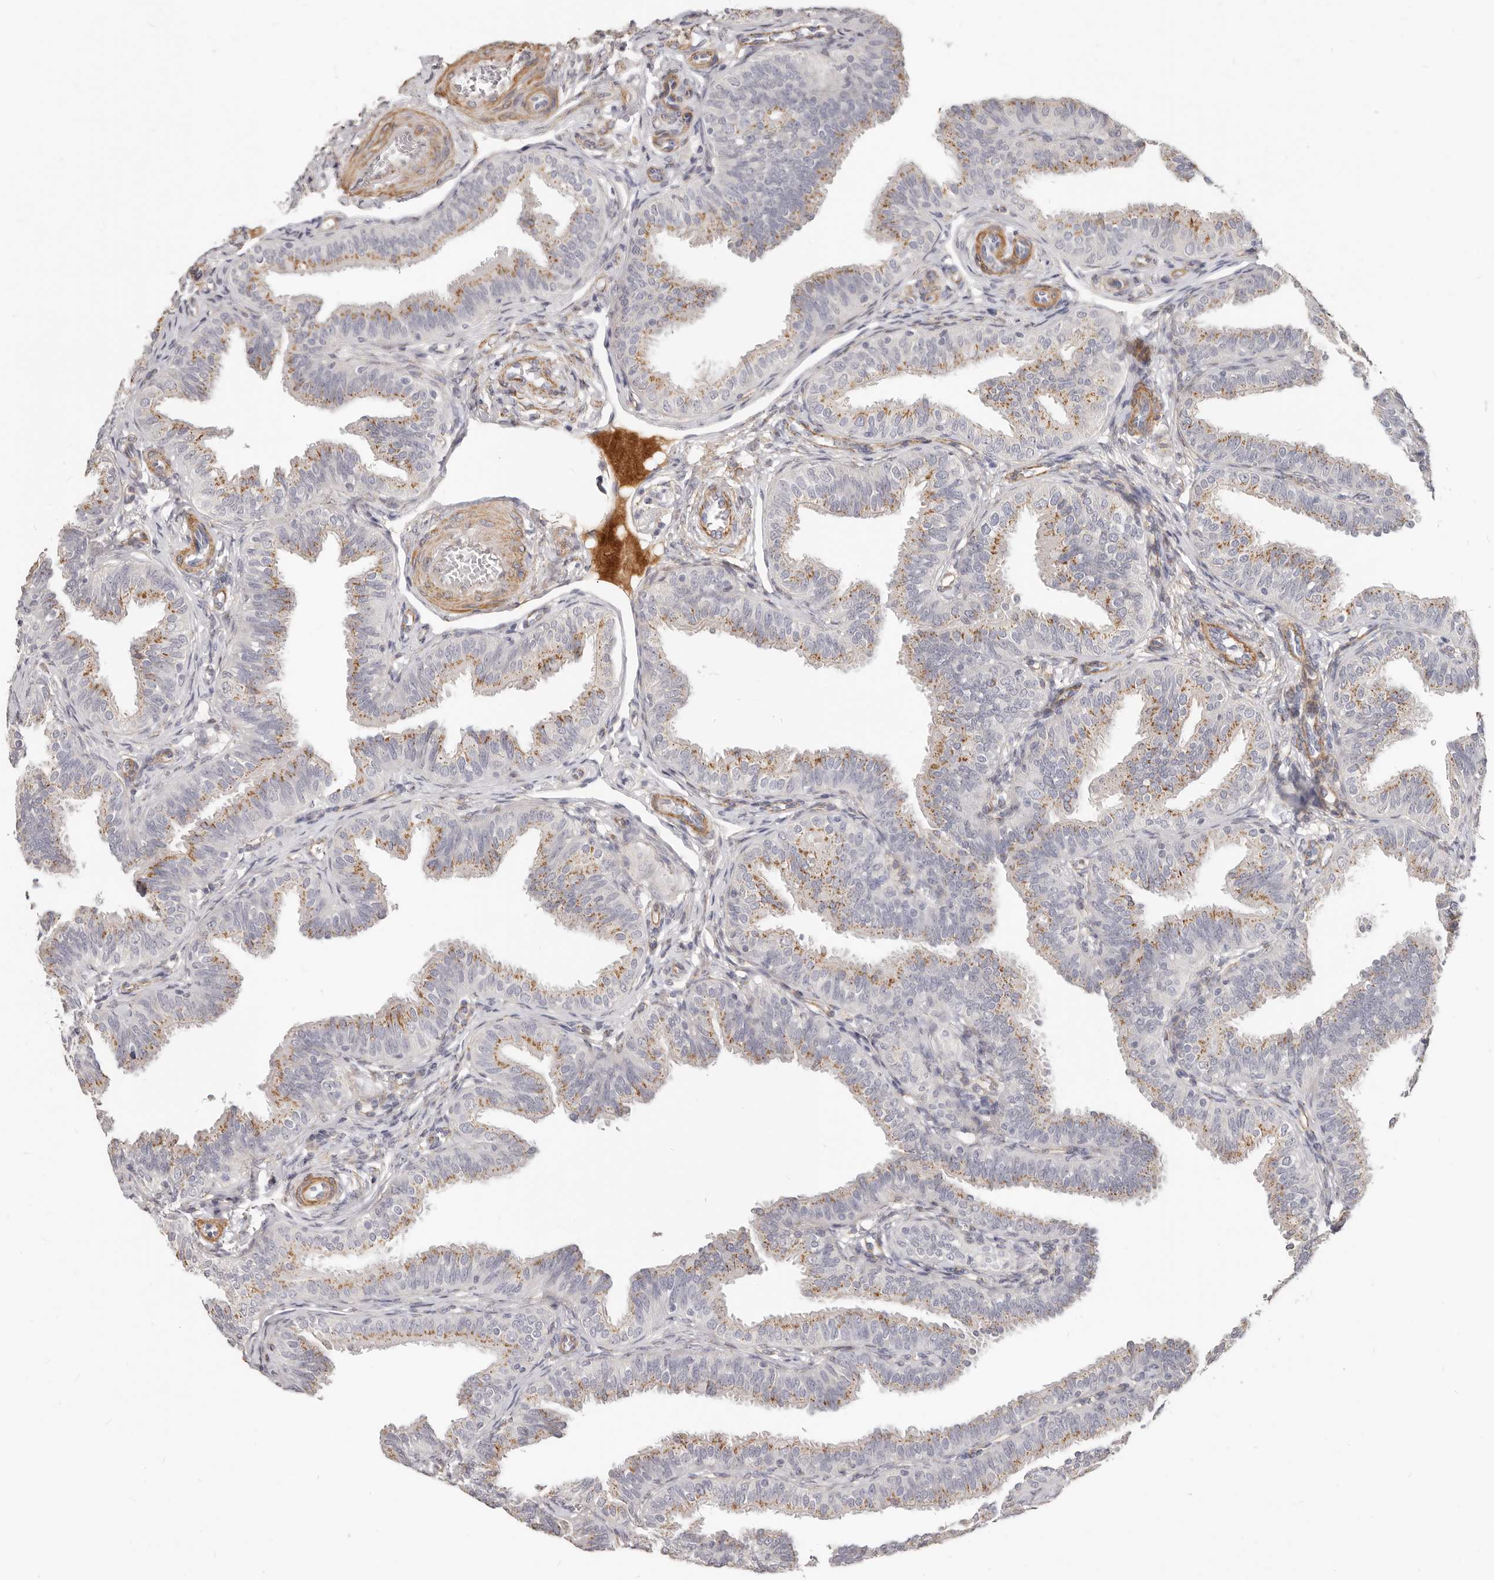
{"staining": {"intensity": "moderate", "quantity": "25%-75%", "location": "cytoplasmic/membranous"}, "tissue": "fallopian tube", "cell_type": "Glandular cells", "image_type": "normal", "snomed": [{"axis": "morphology", "description": "Normal tissue, NOS"}, {"axis": "topography", "description": "Fallopian tube"}], "caption": "Immunohistochemical staining of unremarkable fallopian tube shows medium levels of moderate cytoplasmic/membranous positivity in approximately 25%-75% of glandular cells.", "gene": "RABAC1", "patient": {"sex": "female", "age": 35}}